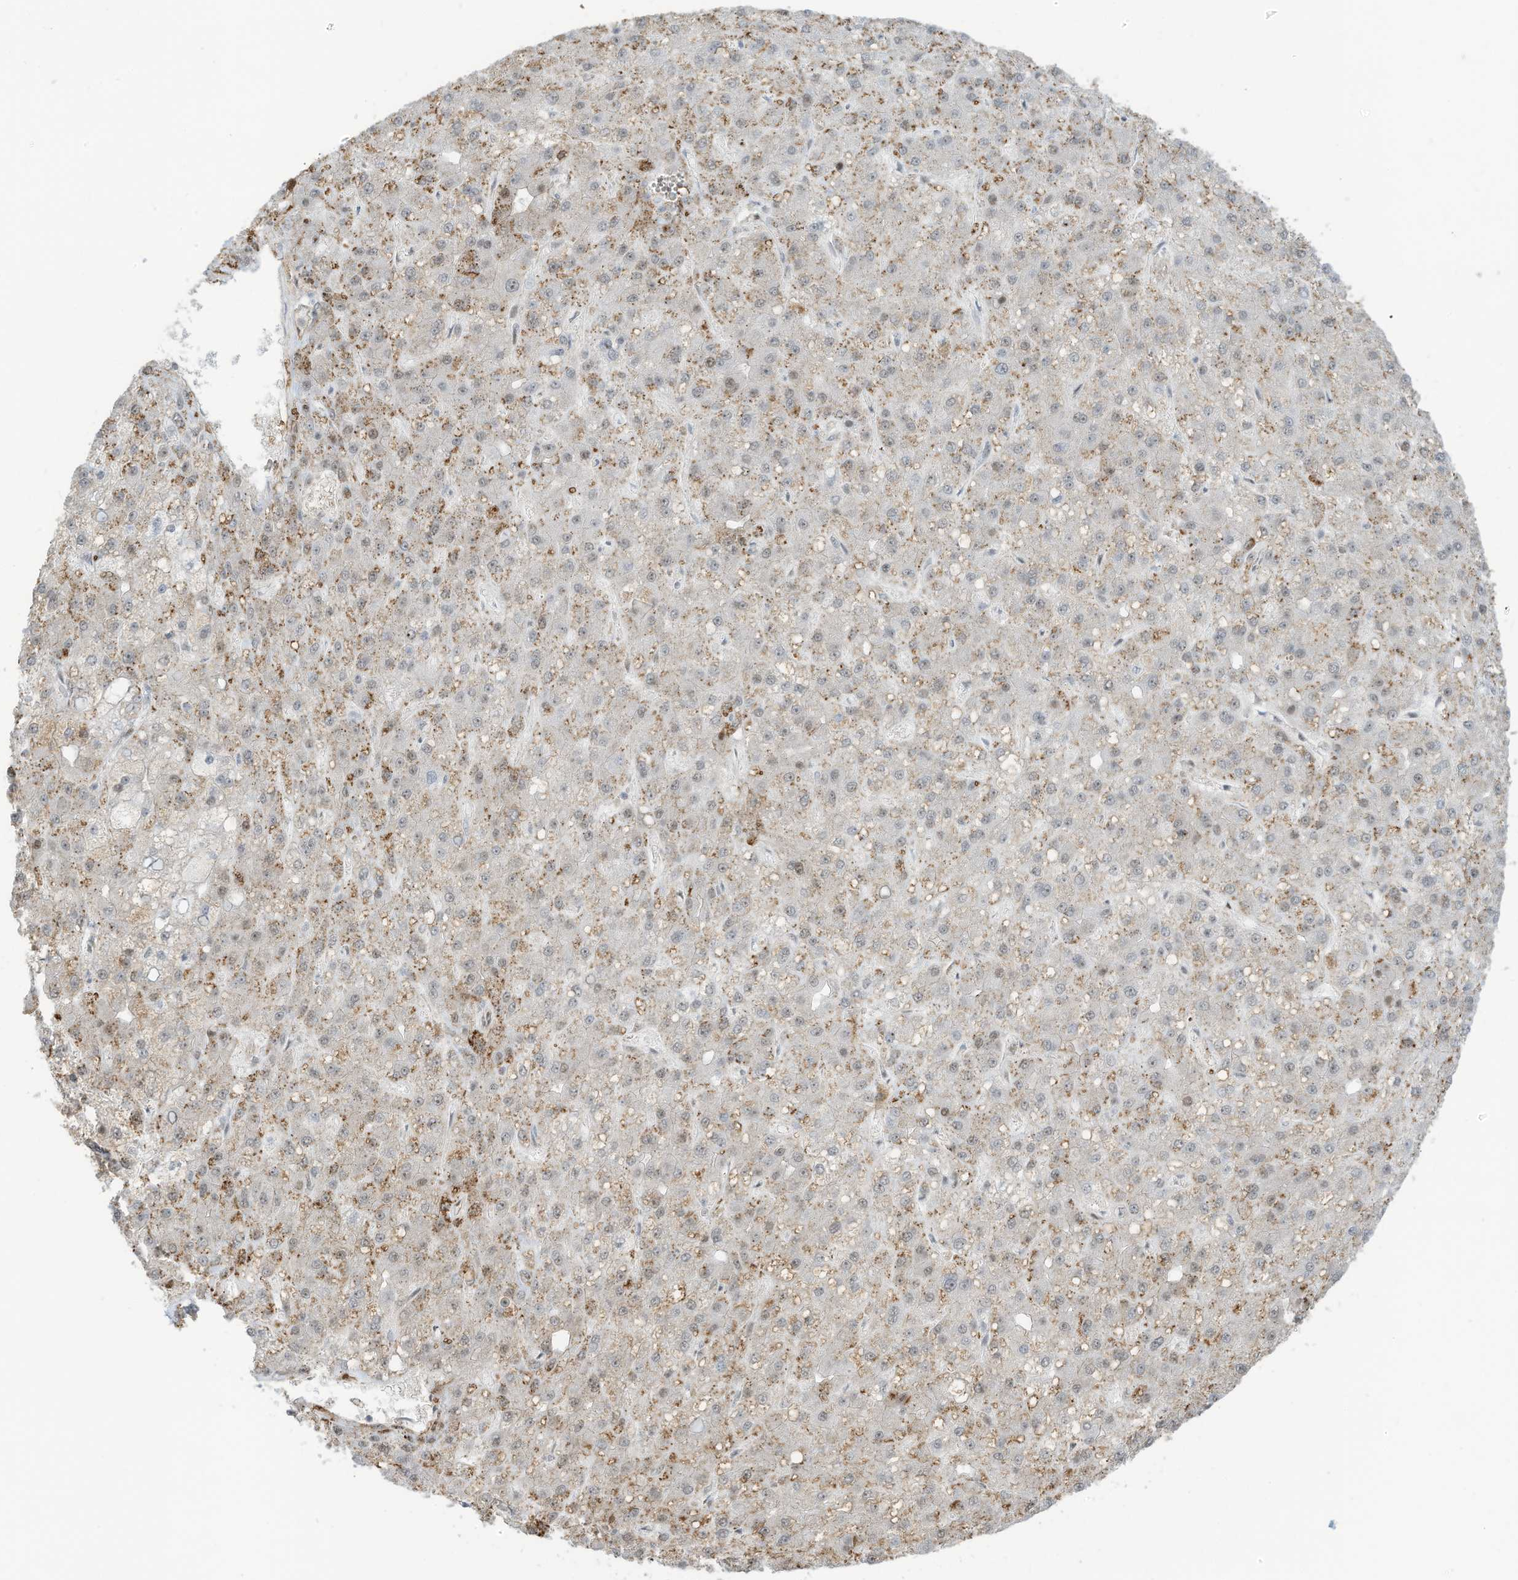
{"staining": {"intensity": "weak", "quantity": "<25%", "location": "nuclear"}, "tissue": "liver cancer", "cell_type": "Tumor cells", "image_type": "cancer", "snomed": [{"axis": "morphology", "description": "Carcinoma, Hepatocellular, NOS"}, {"axis": "topography", "description": "Liver"}], "caption": "An immunohistochemistry (IHC) photomicrograph of hepatocellular carcinoma (liver) is shown. There is no staining in tumor cells of hepatocellular carcinoma (liver). Brightfield microscopy of immunohistochemistry stained with DAB (3,3'-diaminobenzidine) (brown) and hematoxylin (blue), captured at high magnification.", "gene": "ZCWPW2", "patient": {"sex": "male", "age": 67}}